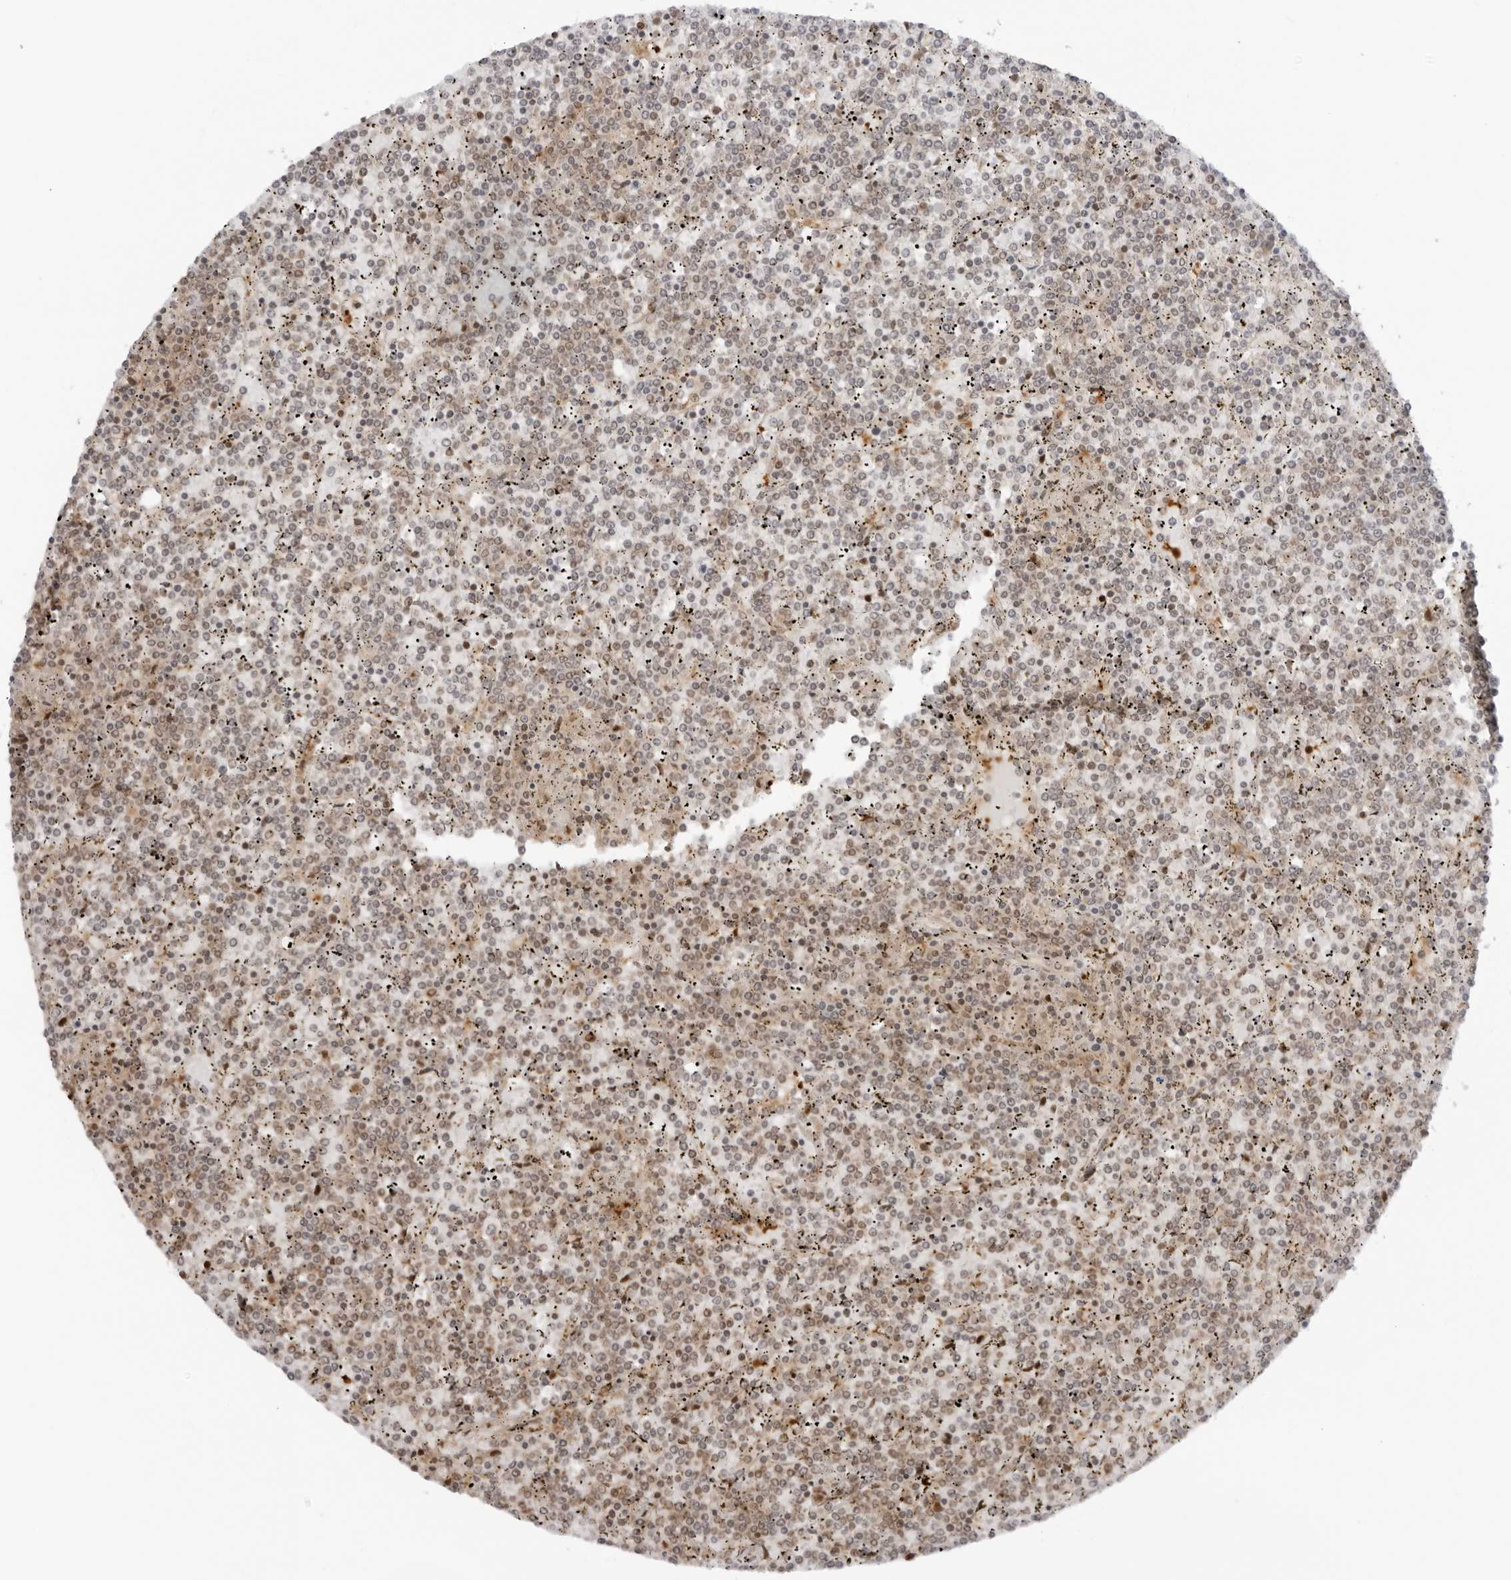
{"staining": {"intensity": "weak", "quantity": "25%-75%", "location": "cytoplasmic/membranous,nuclear"}, "tissue": "lymphoma", "cell_type": "Tumor cells", "image_type": "cancer", "snomed": [{"axis": "morphology", "description": "Malignant lymphoma, non-Hodgkin's type, Low grade"}, {"axis": "topography", "description": "Spleen"}], "caption": "There is low levels of weak cytoplasmic/membranous and nuclear expression in tumor cells of malignant lymphoma, non-Hodgkin's type (low-grade), as demonstrated by immunohistochemical staining (brown color).", "gene": "RNF146", "patient": {"sex": "female", "age": 19}}